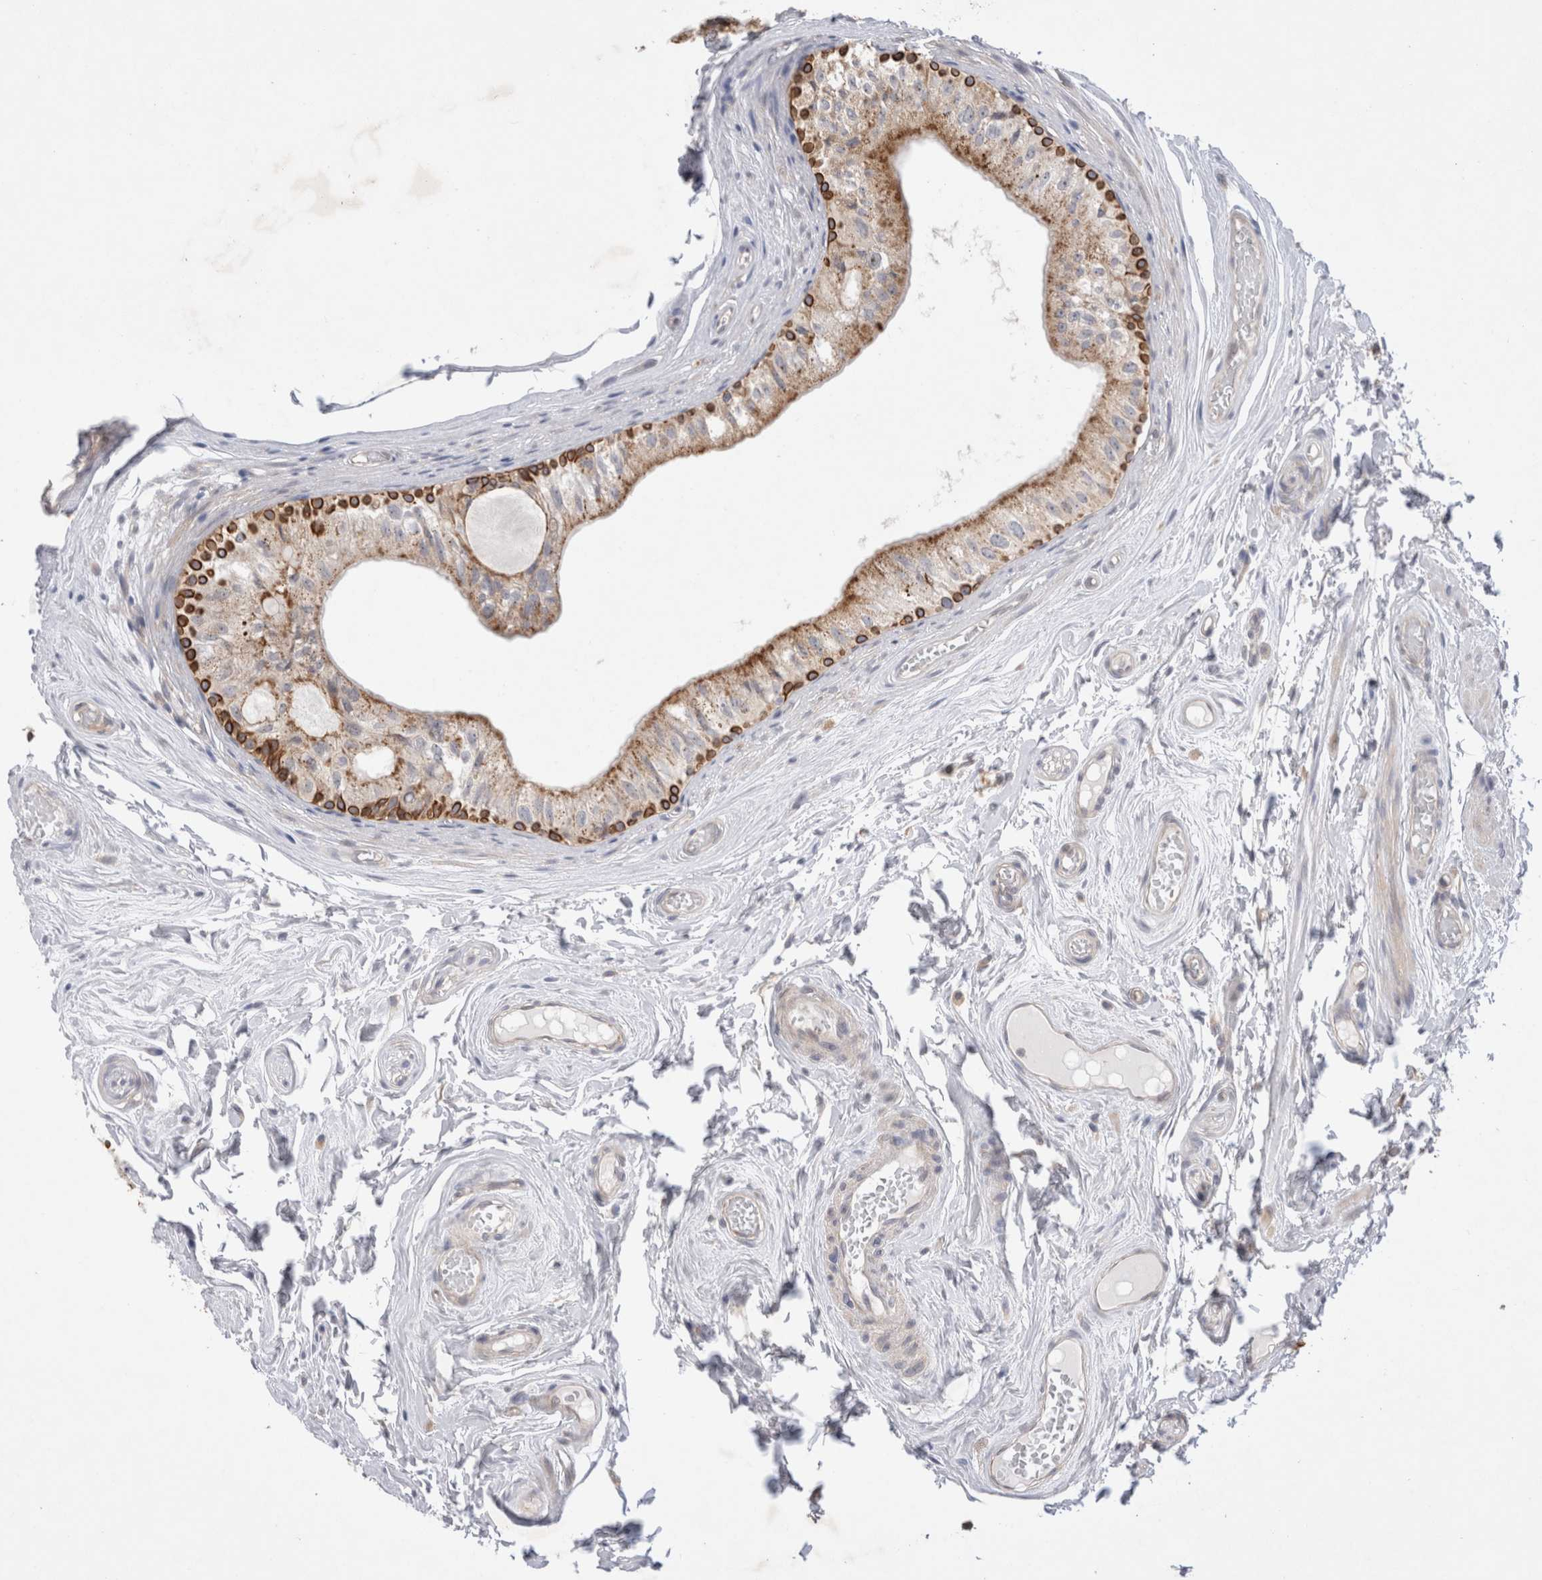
{"staining": {"intensity": "strong", "quantity": "25%-75%", "location": "cytoplasmic/membranous"}, "tissue": "epididymis", "cell_type": "Glandular cells", "image_type": "normal", "snomed": [{"axis": "morphology", "description": "Normal tissue, NOS"}, {"axis": "topography", "description": "Epididymis"}], "caption": "The histopathology image exhibits a brown stain indicating the presence of a protein in the cytoplasmic/membranous of glandular cells in epididymis. The protein is shown in brown color, while the nuclei are stained blue.", "gene": "NPC1", "patient": {"sex": "male", "age": 79}}